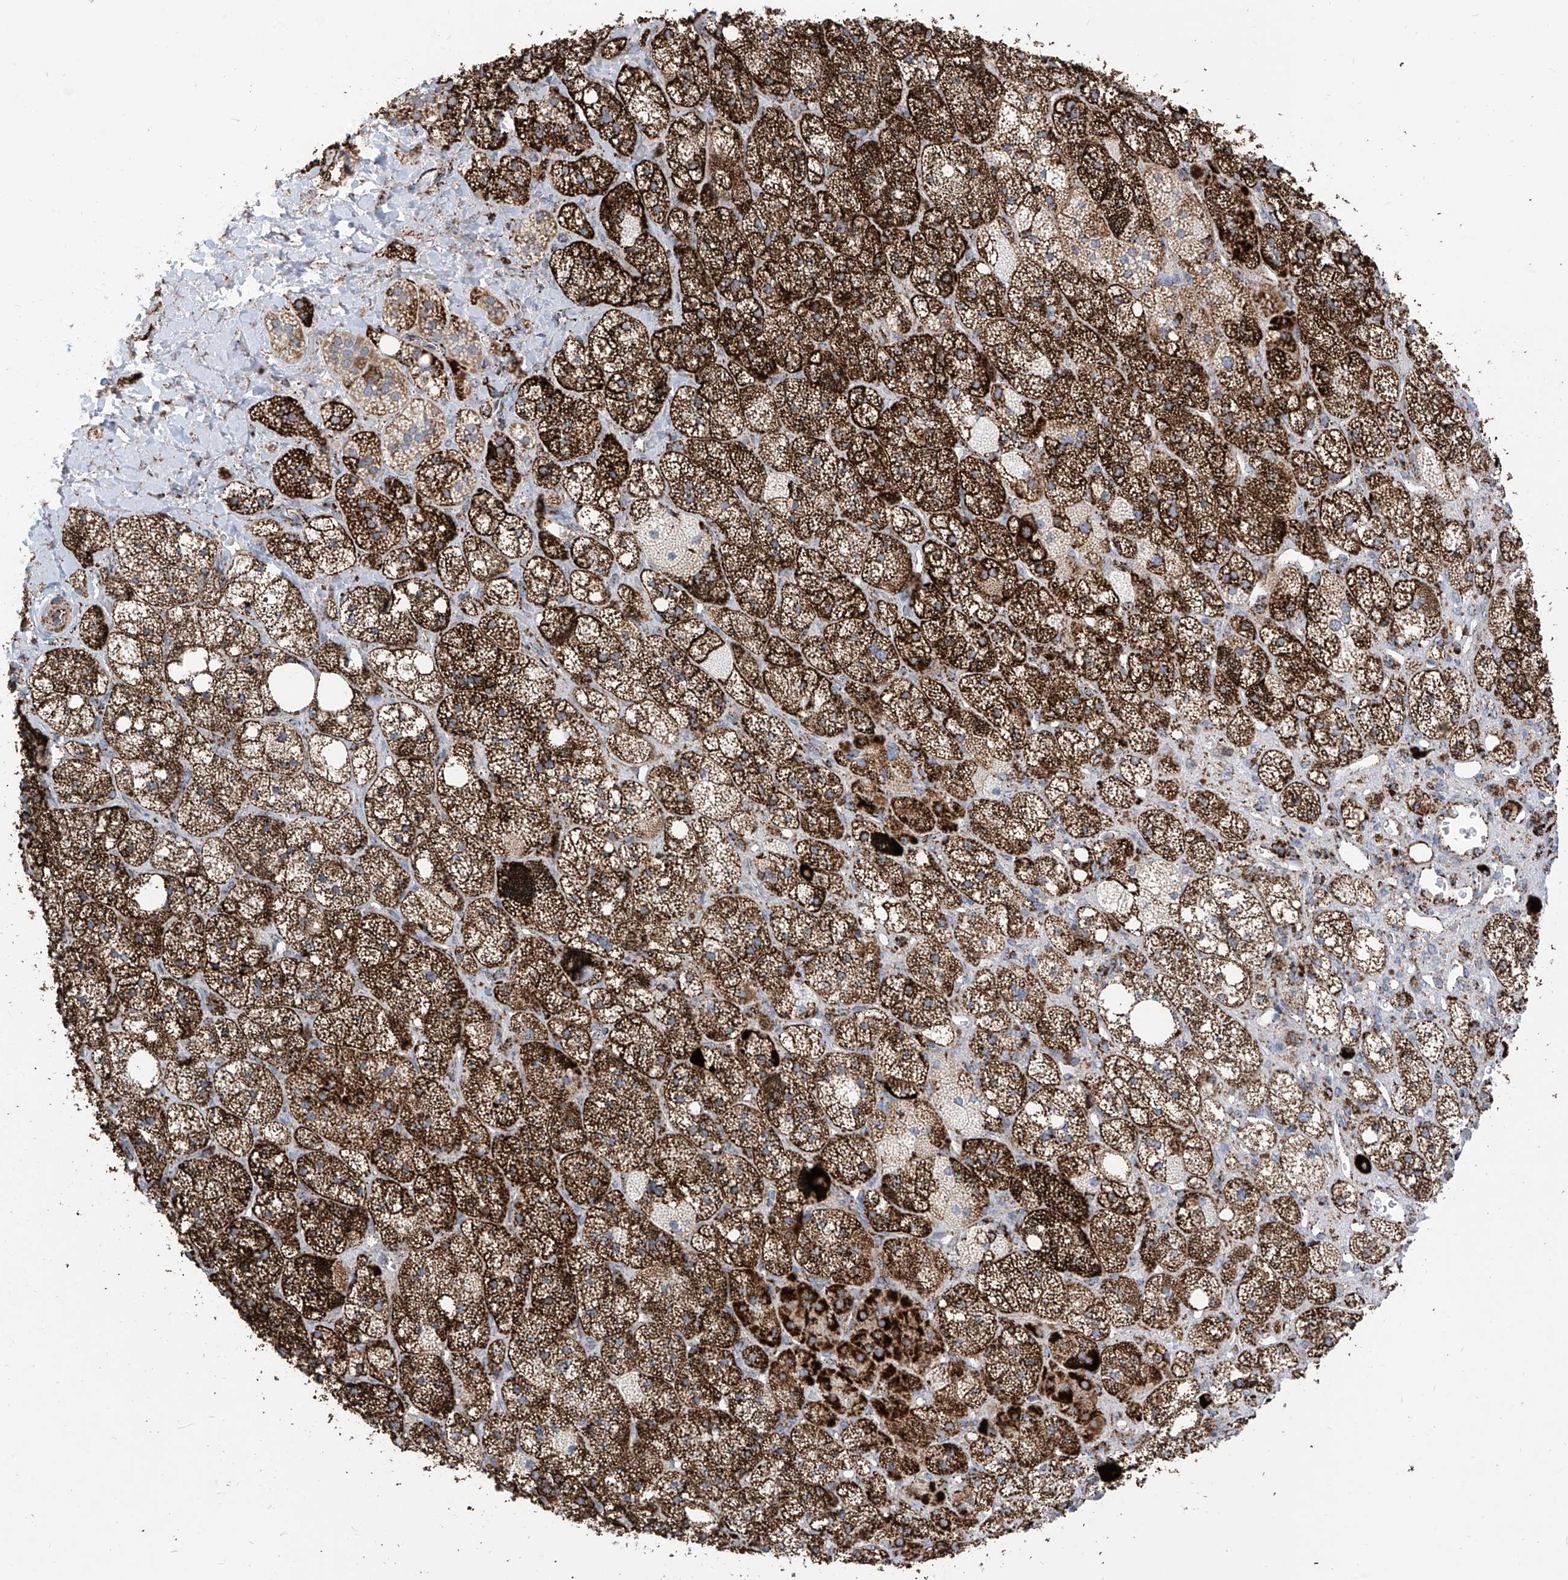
{"staining": {"intensity": "strong", "quantity": ">75%", "location": "cytoplasmic/membranous"}, "tissue": "adrenal gland", "cell_type": "Glandular cells", "image_type": "normal", "snomed": [{"axis": "morphology", "description": "Normal tissue, NOS"}, {"axis": "topography", "description": "Adrenal gland"}], "caption": "High-magnification brightfield microscopy of normal adrenal gland stained with DAB (brown) and counterstained with hematoxylin (blue). glandular cells exhibit strong cytoplasmic/membranous staining is identified in approximately>75% of cells.", "gene": "COX5B", "patient": {"sex": "male", "age": 61}}